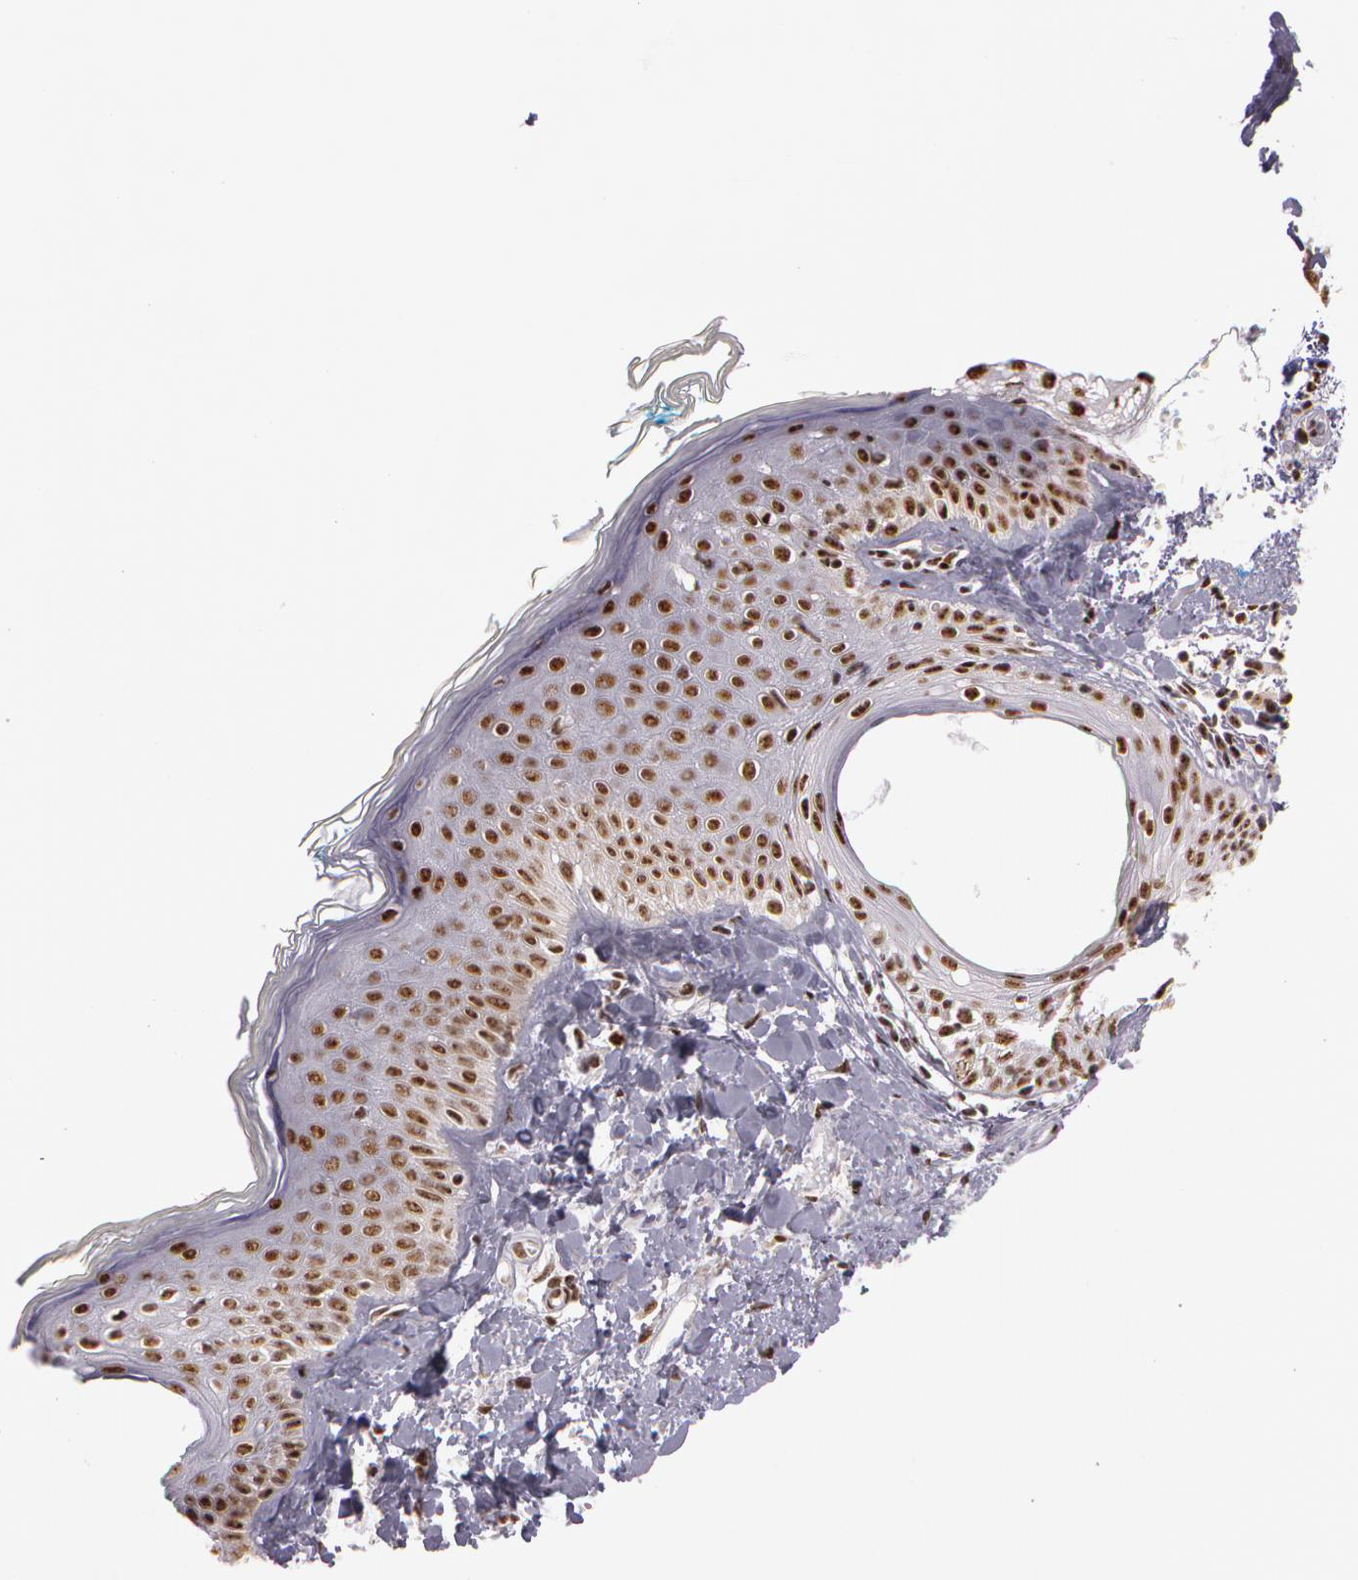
{"staining": {"intensity": "moderate", "quantity": ">75%", "location": "nuclear"}, "tissue": "skin", "cell_type": "Fibroblasts", "image_type": "normal", "snomed": [{"axis": "morphology", "description": "Normal tissue, NOS"}, {"axis": "topography", "description": "Skin"}], "caption": "The photomicrograph reveals a brown stain indicating the presence of a protein in the nuclear of fibroblasts in skin. The protein is shown in brown color, while the nuclei are stained blue.", "gene": "PNN", "patient": {"sex": "male", "age": 86}}